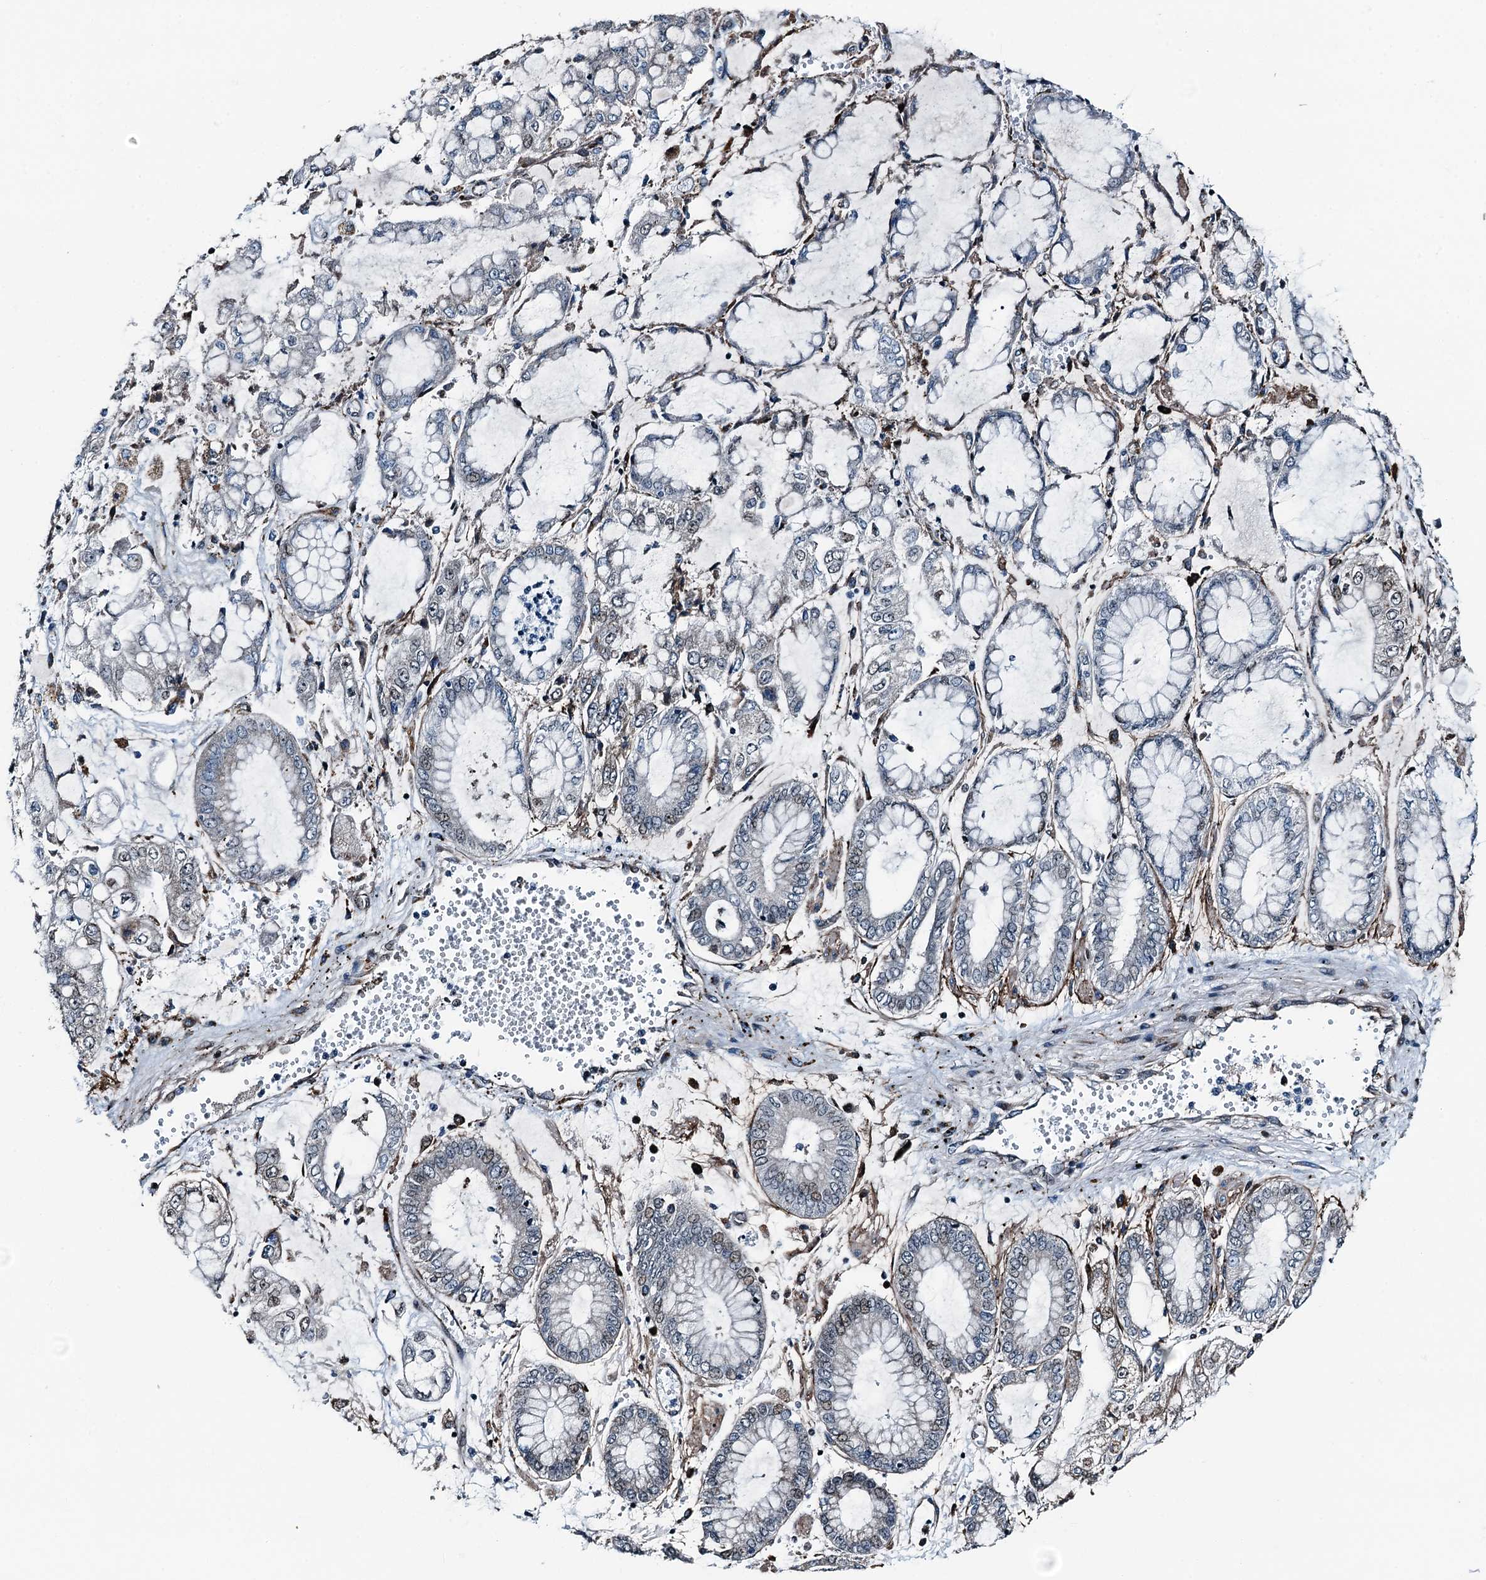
{"staining": {"intensity": "weak", "quantity": "25%-75%", "location": "cytoplasmic/membranous,nuclear"}, "tissue": "stomach cancer", "cell_type": "Tumor cells", "image_type": "cancer", "snomed": [{"axis": "morphology", "description": "Adenocarcinoma, NOS"}, {"axis": "topography", "description": "Stomach"}], "caption": "About 25%-75% of tumor cells in human stomach adenocarcinoma reveal weak cytoplasmic/membranous and nuclear protein staining as visualized by brown immunohistochemical staining.", "gene": "TAMALIN", "patient": {"sex": "male", "age": 76}}